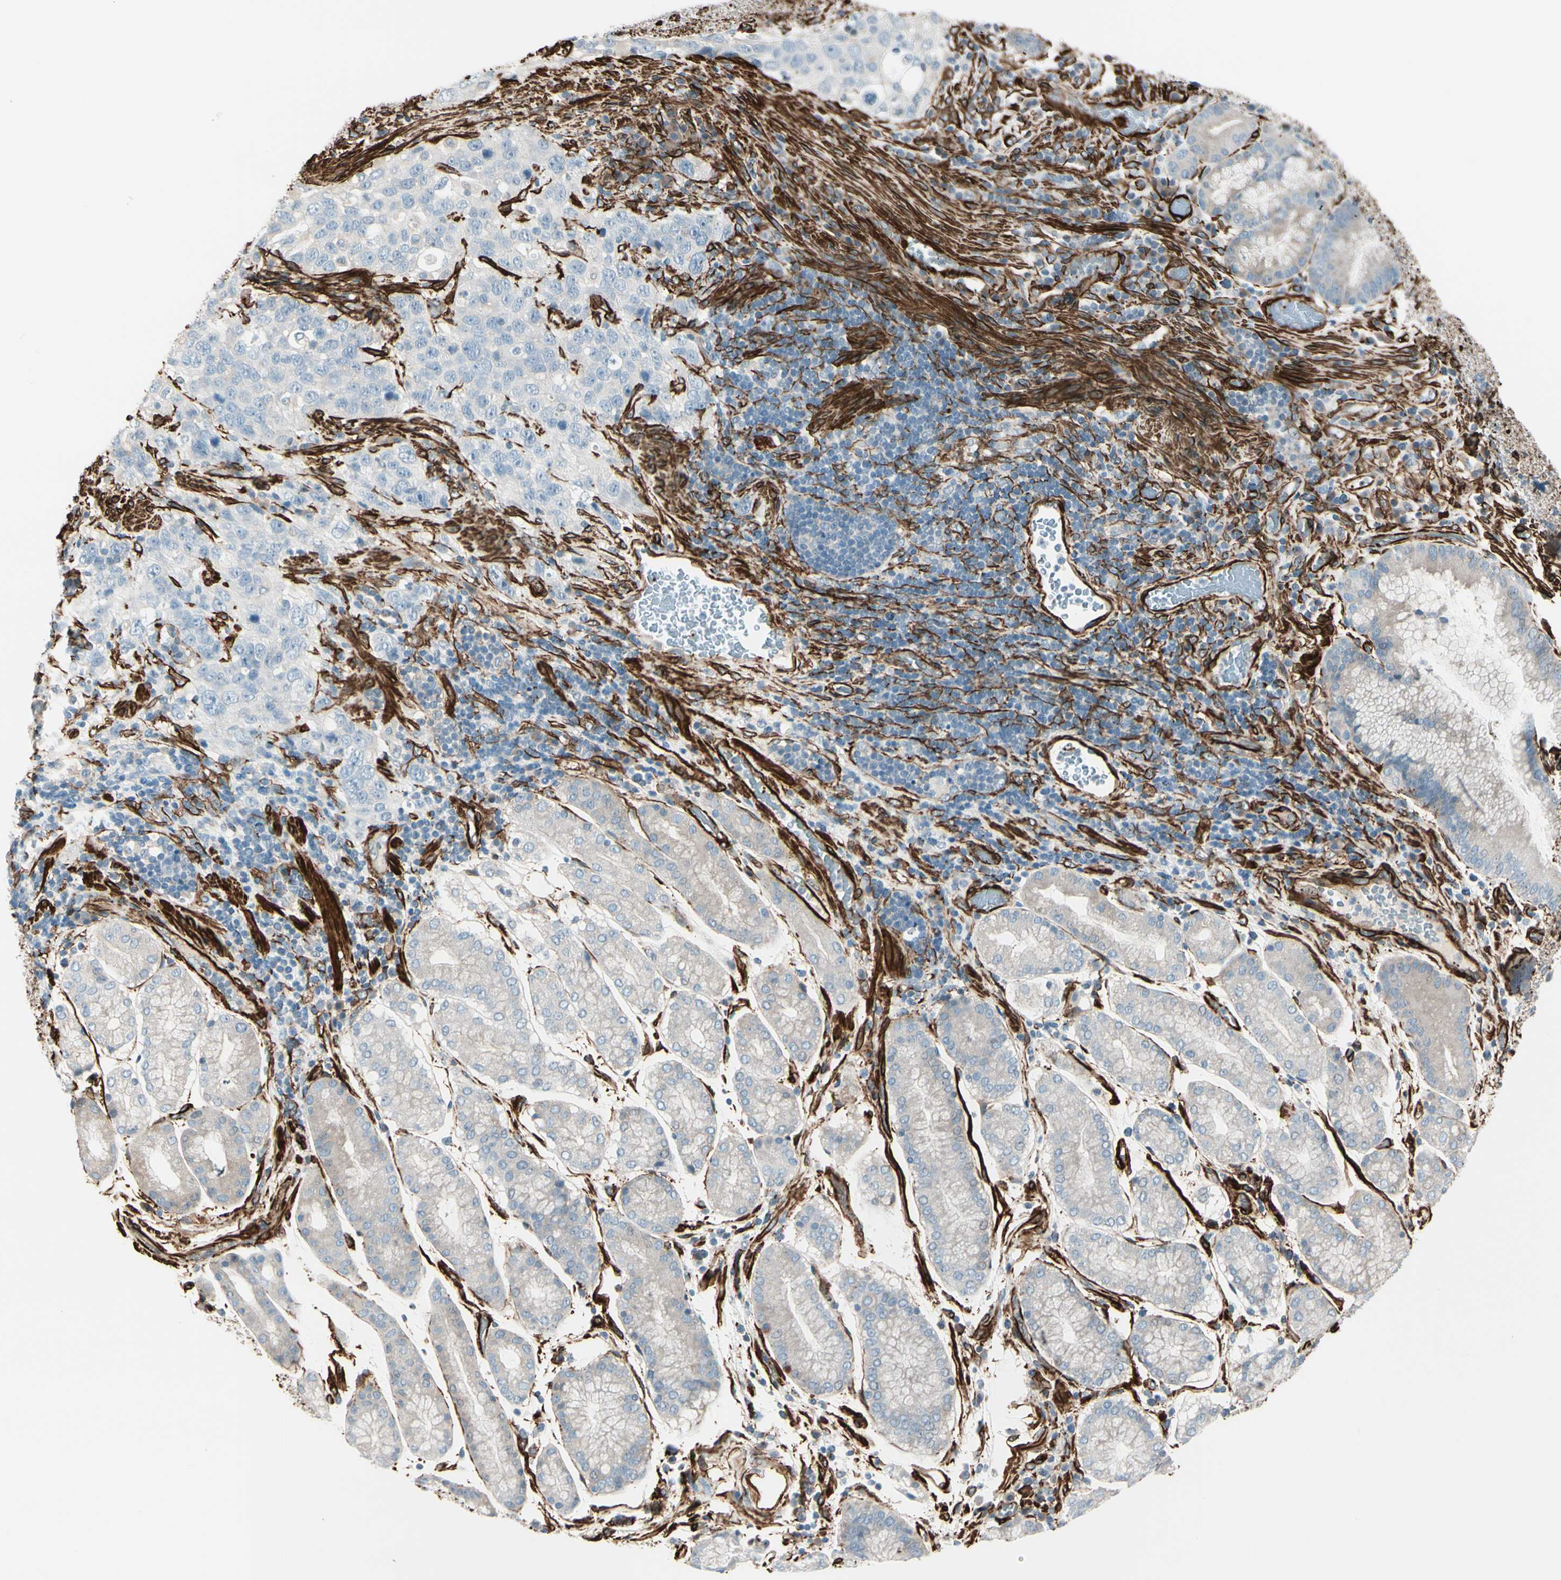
{"staining": {"intensity": "negative", "quantity": "none", "location": "none"}, "tissue": "stomach cancer", "cell_type": "Tumor cells", "image_type": "cancer", "snomed": [{"axis": "morphology", "description": "Normal tissue, NOS"}, {"axis": "morphology", "description": "Adenocarcinoma, NOS"}, {"axis": "topography", "description": "Stomach"}], "caption": "Immunohistochemical staining of human adenocarcinoma (stomach) reveals no significant staining in tumor cells.", "gene": "CALD1", "patient": {"sex": "male", "age": 48}}